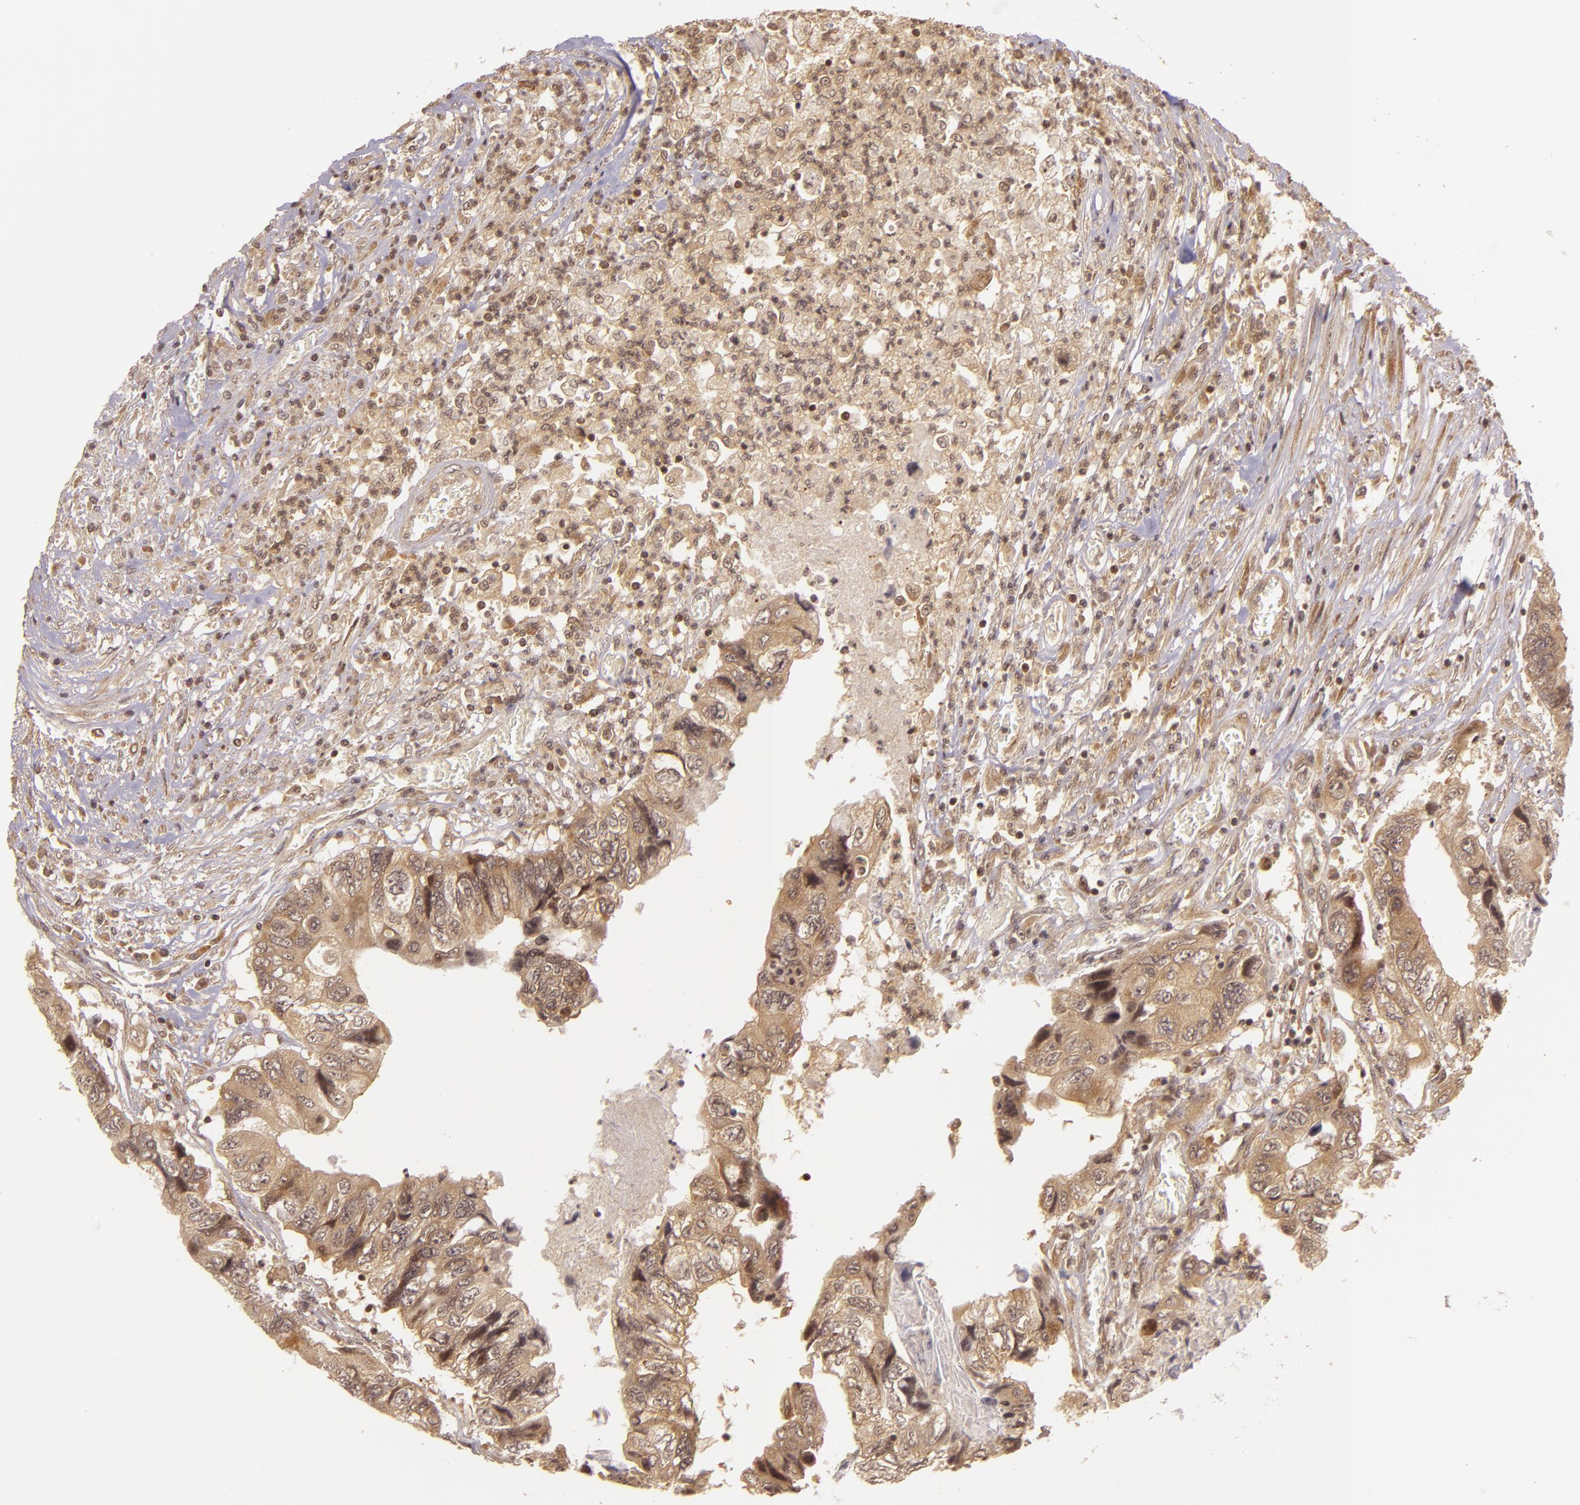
{"staining": {"intensity": "moderate", "quantity": "25%-75%", "location": "cytoplasmic/membranous"}, "tissue": "colorectal cancer", "cell_type": "Tumor cells", "image_type": "cancer", "snomed": [{"axis": "morphology", "description": "Adenocarcinoma, NOS"}, {"axis": "topography", "description": "Rectum"}], "caption": "Colorectal adenocarcinoma stained with a protein marker shows moderate staining in tumor cells.", "gene": "TXNRD2", "patient": {"sex": "female", "age": 82}}